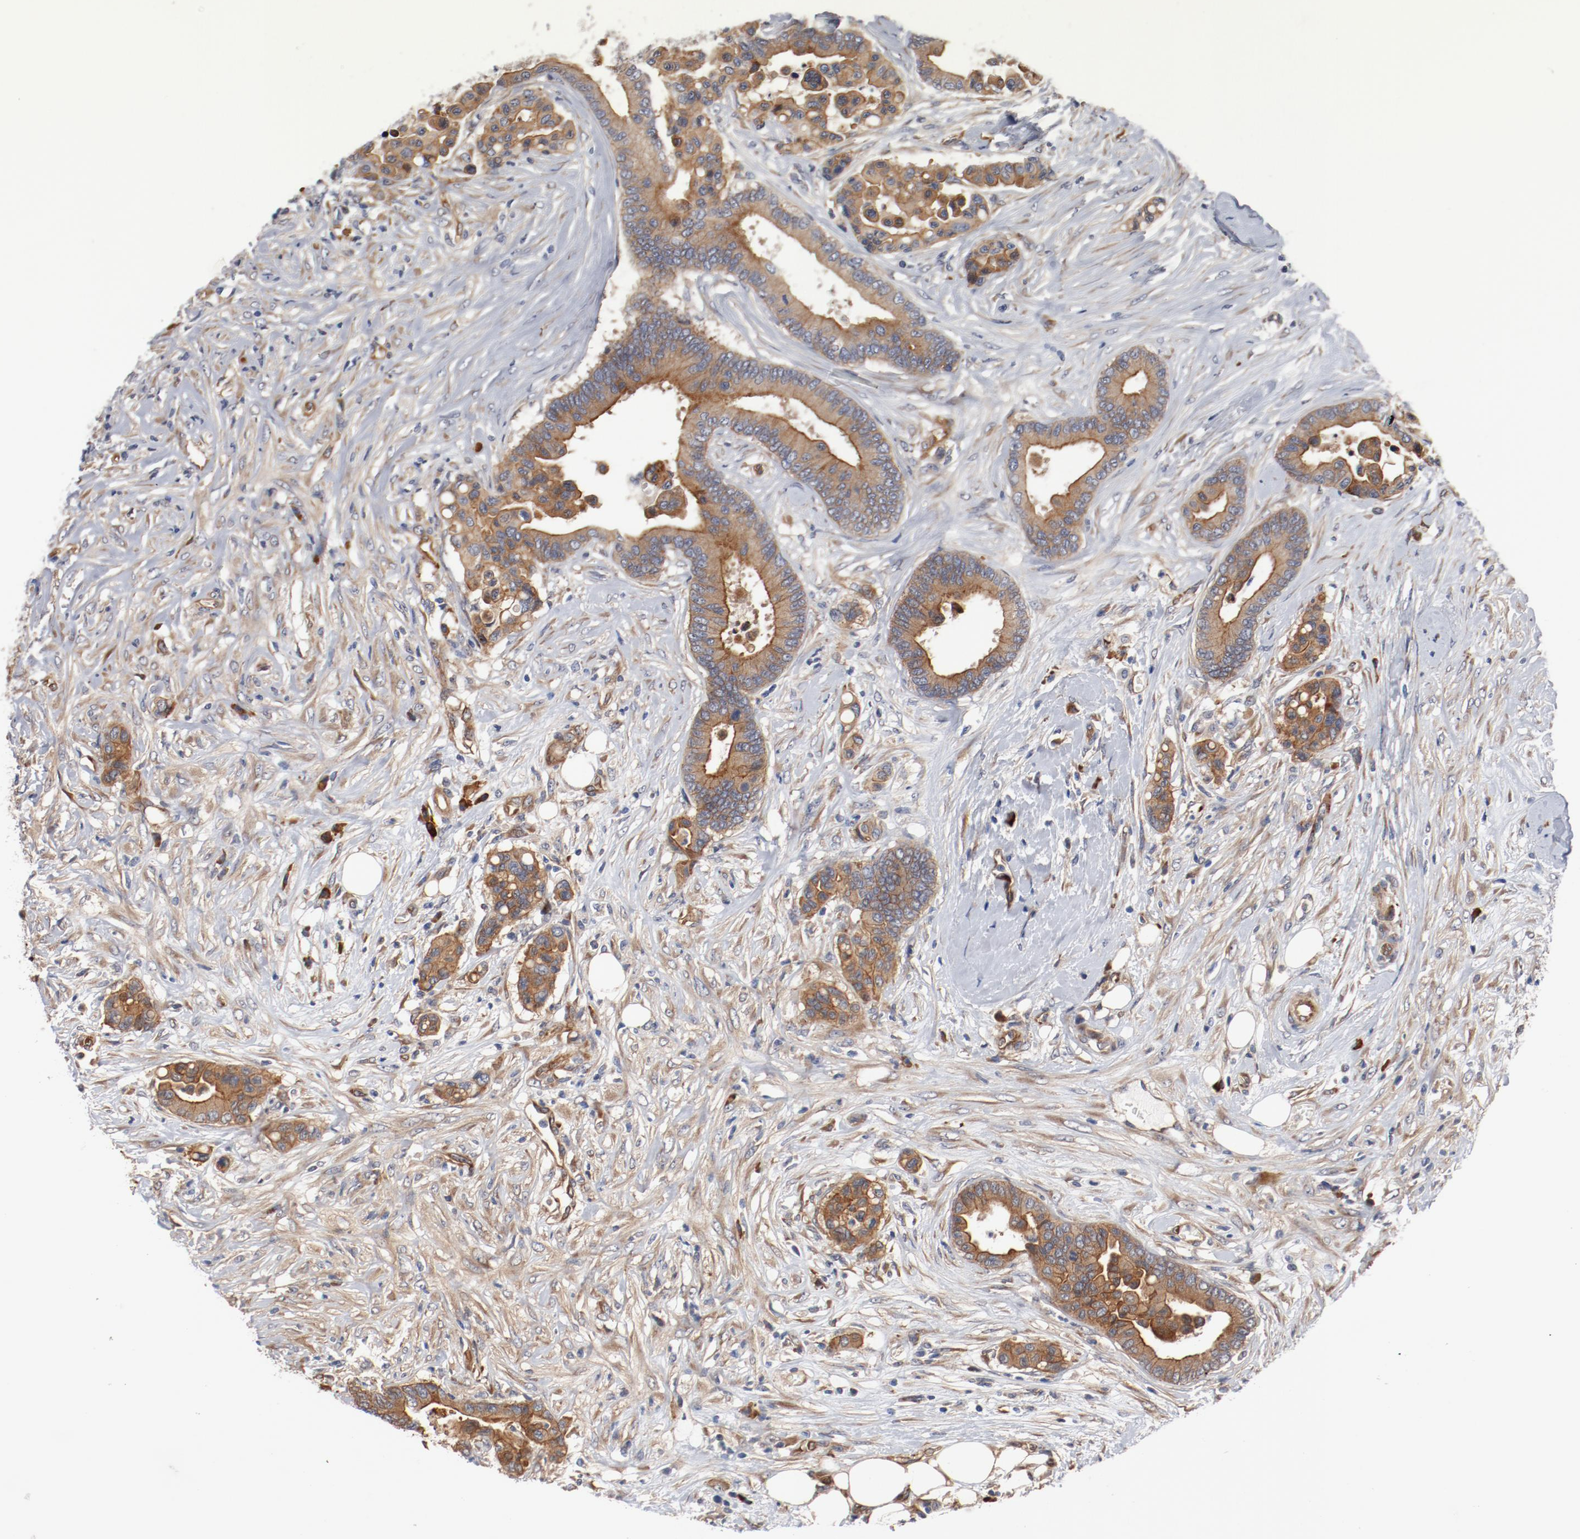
{"staining": {"intensity": "moderate", "quantity": ">75%", "location": "cytoplasmic/membranous"}, "tissue": "colorectal cancer", "cell_type": "Tumor cells", "image_type": "cancer", "snomed": [{"axis": "morphology", "description": "Adenocarcinoma, NOS"}, {"axis": "topography", "description": "Colon"}], "caption": "Protein staining by IHC exhibits moderate cytoplasmic/membranous positivity in about >75% of tumor cells in colorectal cancer.", "gene": "PITPNM2", "patient": {"sex": "male", "age": 82}}